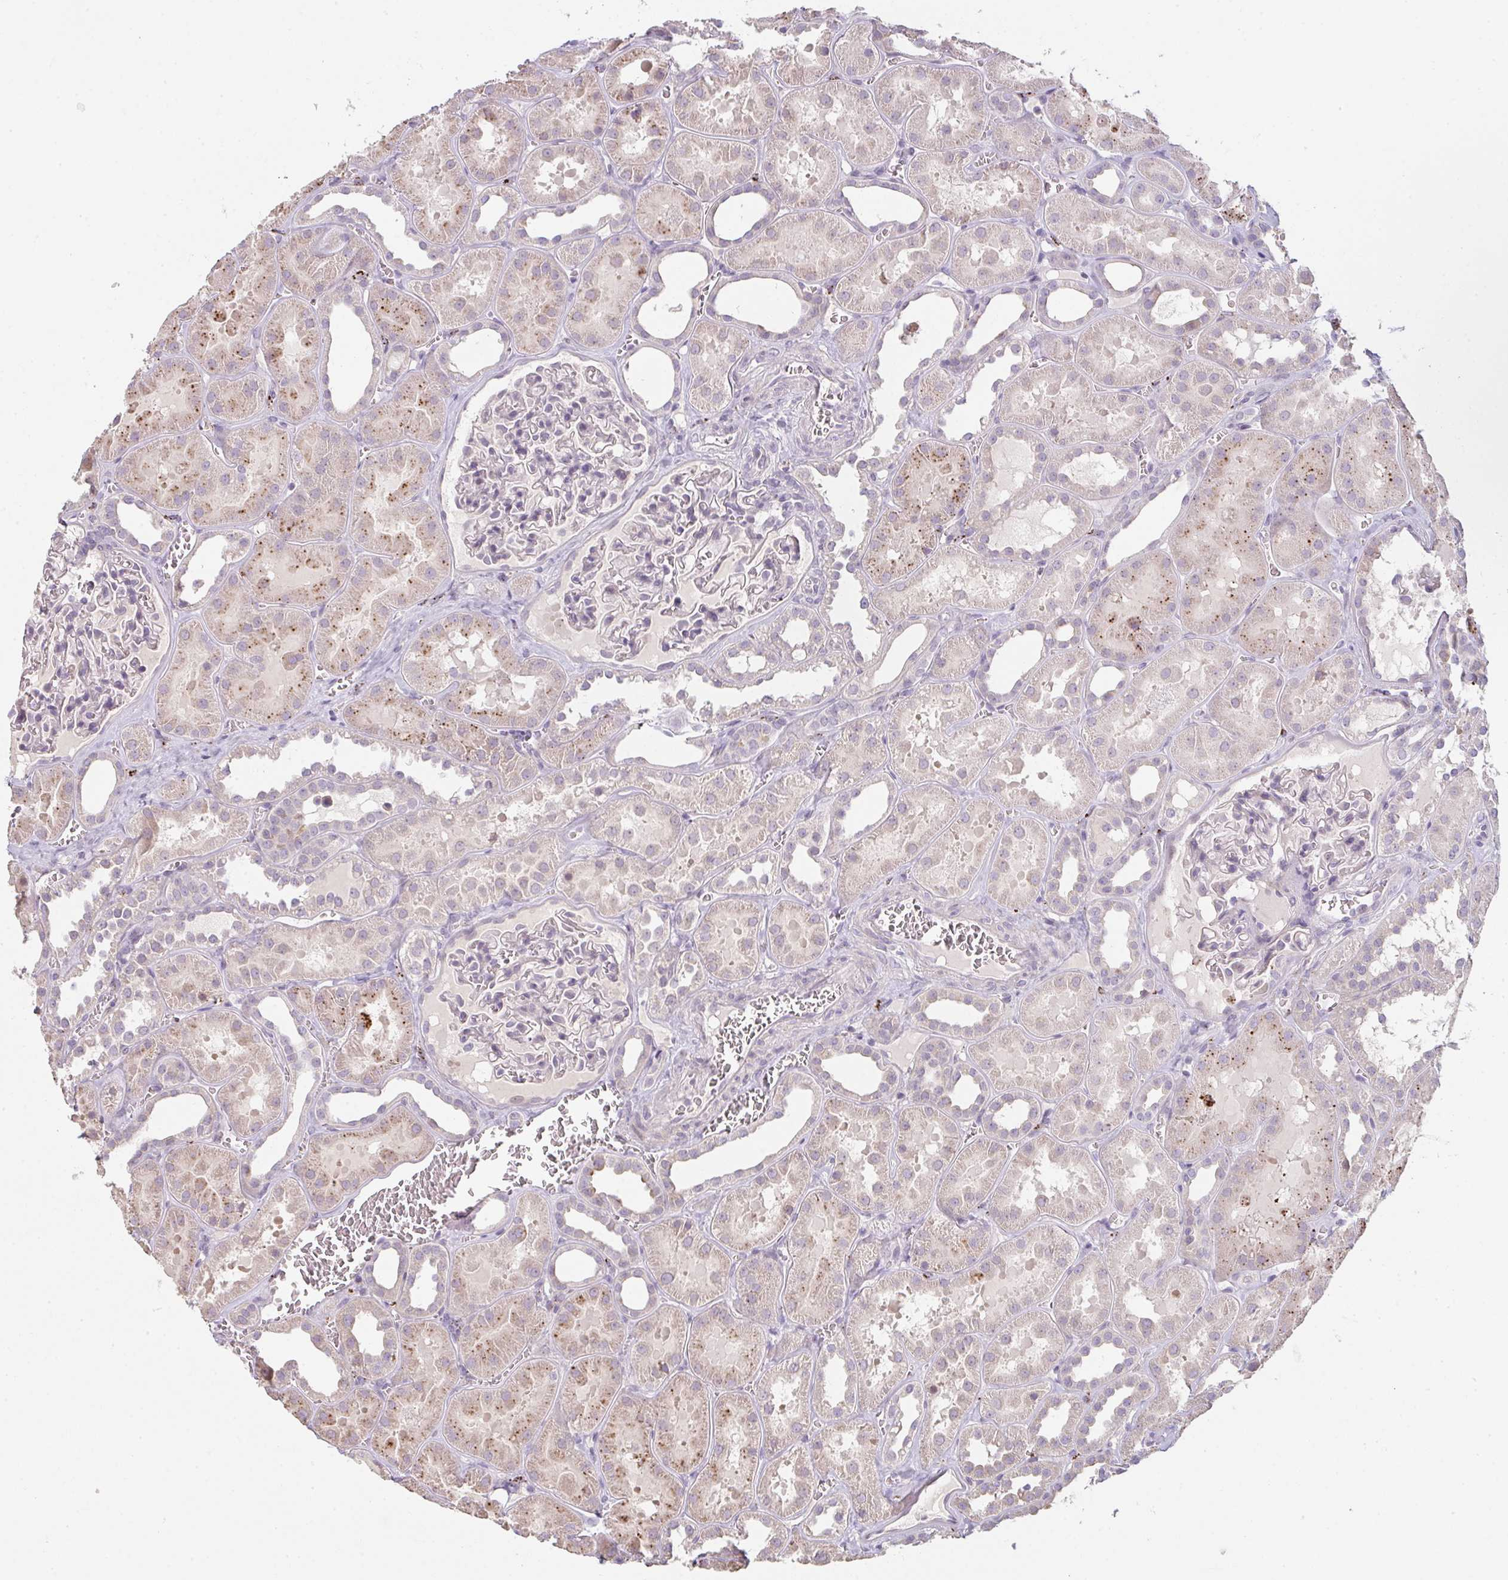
{"staining": {"intensity": "negative", "quantity": "none", "location": "none"}, "tissue": "kidney", "cell_type": "Cells in glomeruli", "image_type": "normal", "snomed": [{"axis": "morphology", "description": "Normal tissue, NOS"}, {"axis": "topography", "description": "Kidney"}], "caption": "Immunohistochemical staining of benign kidney exhibits no significant positivity in cells in glomeruli. (DAB immunohistochemistry with hematoxylin counter stain).", "gene": "TMEM237", "patient": {"sex": "female", "age": 41}}